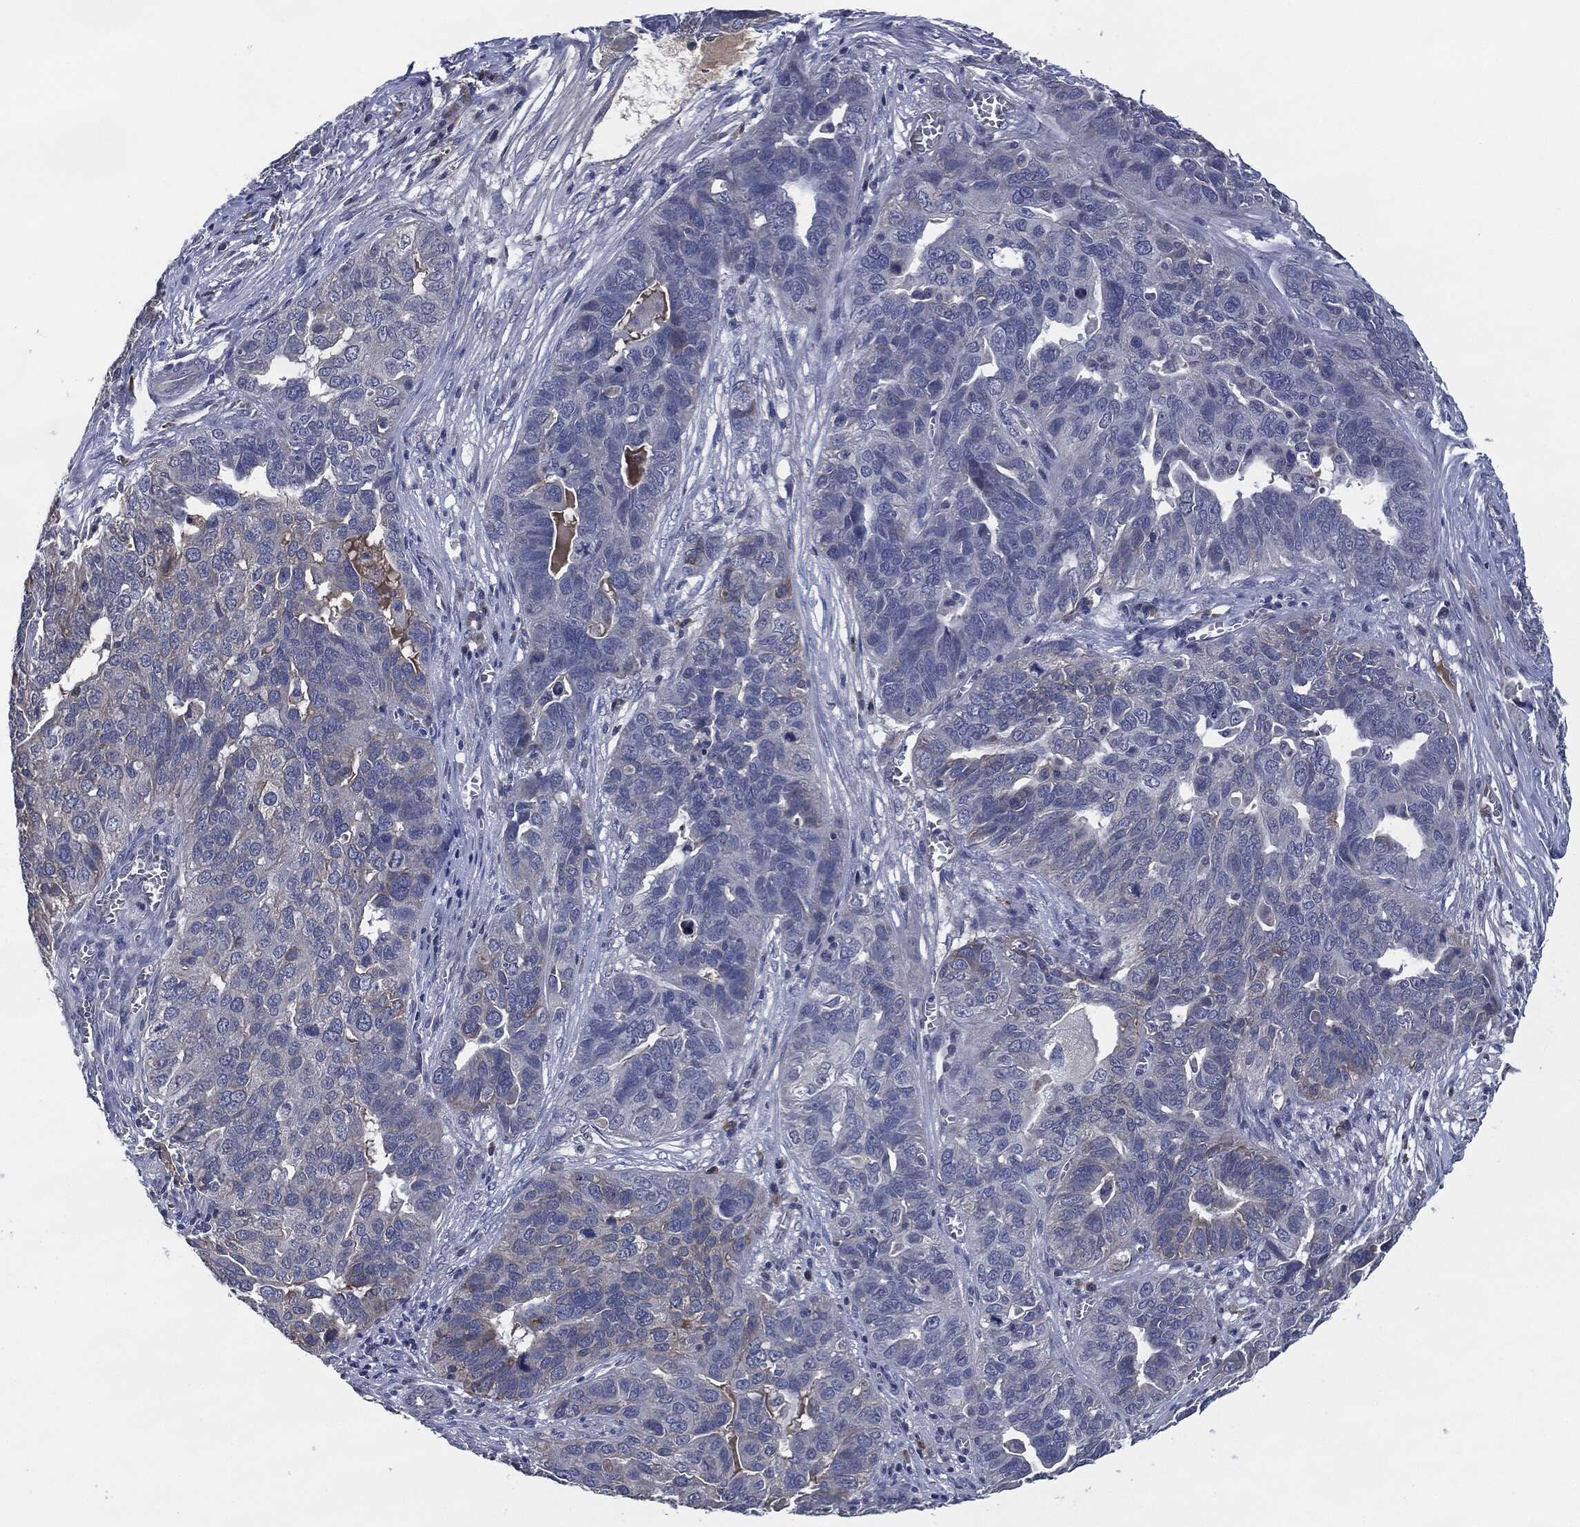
{"staining": {"intensity": "negative", "quantity": "none", "location": "none"}, "tissue": "ovarian cancer", "cell_type": "Tumor cells", "image_type": "cancer", "snomed": [{"axis": "morphology", "description": "Carcinoma, endometroid"}, {"axis": "topography", "description": "Soft tissue"}, {"axis": "topography", "description": "Ovary"}], "caption": "Tumor cells are negative for brown protein staining in ovarian endometroid carcinoma.", "gene": "IL2RG", "patient": {"sex": "female", "age": 52}}